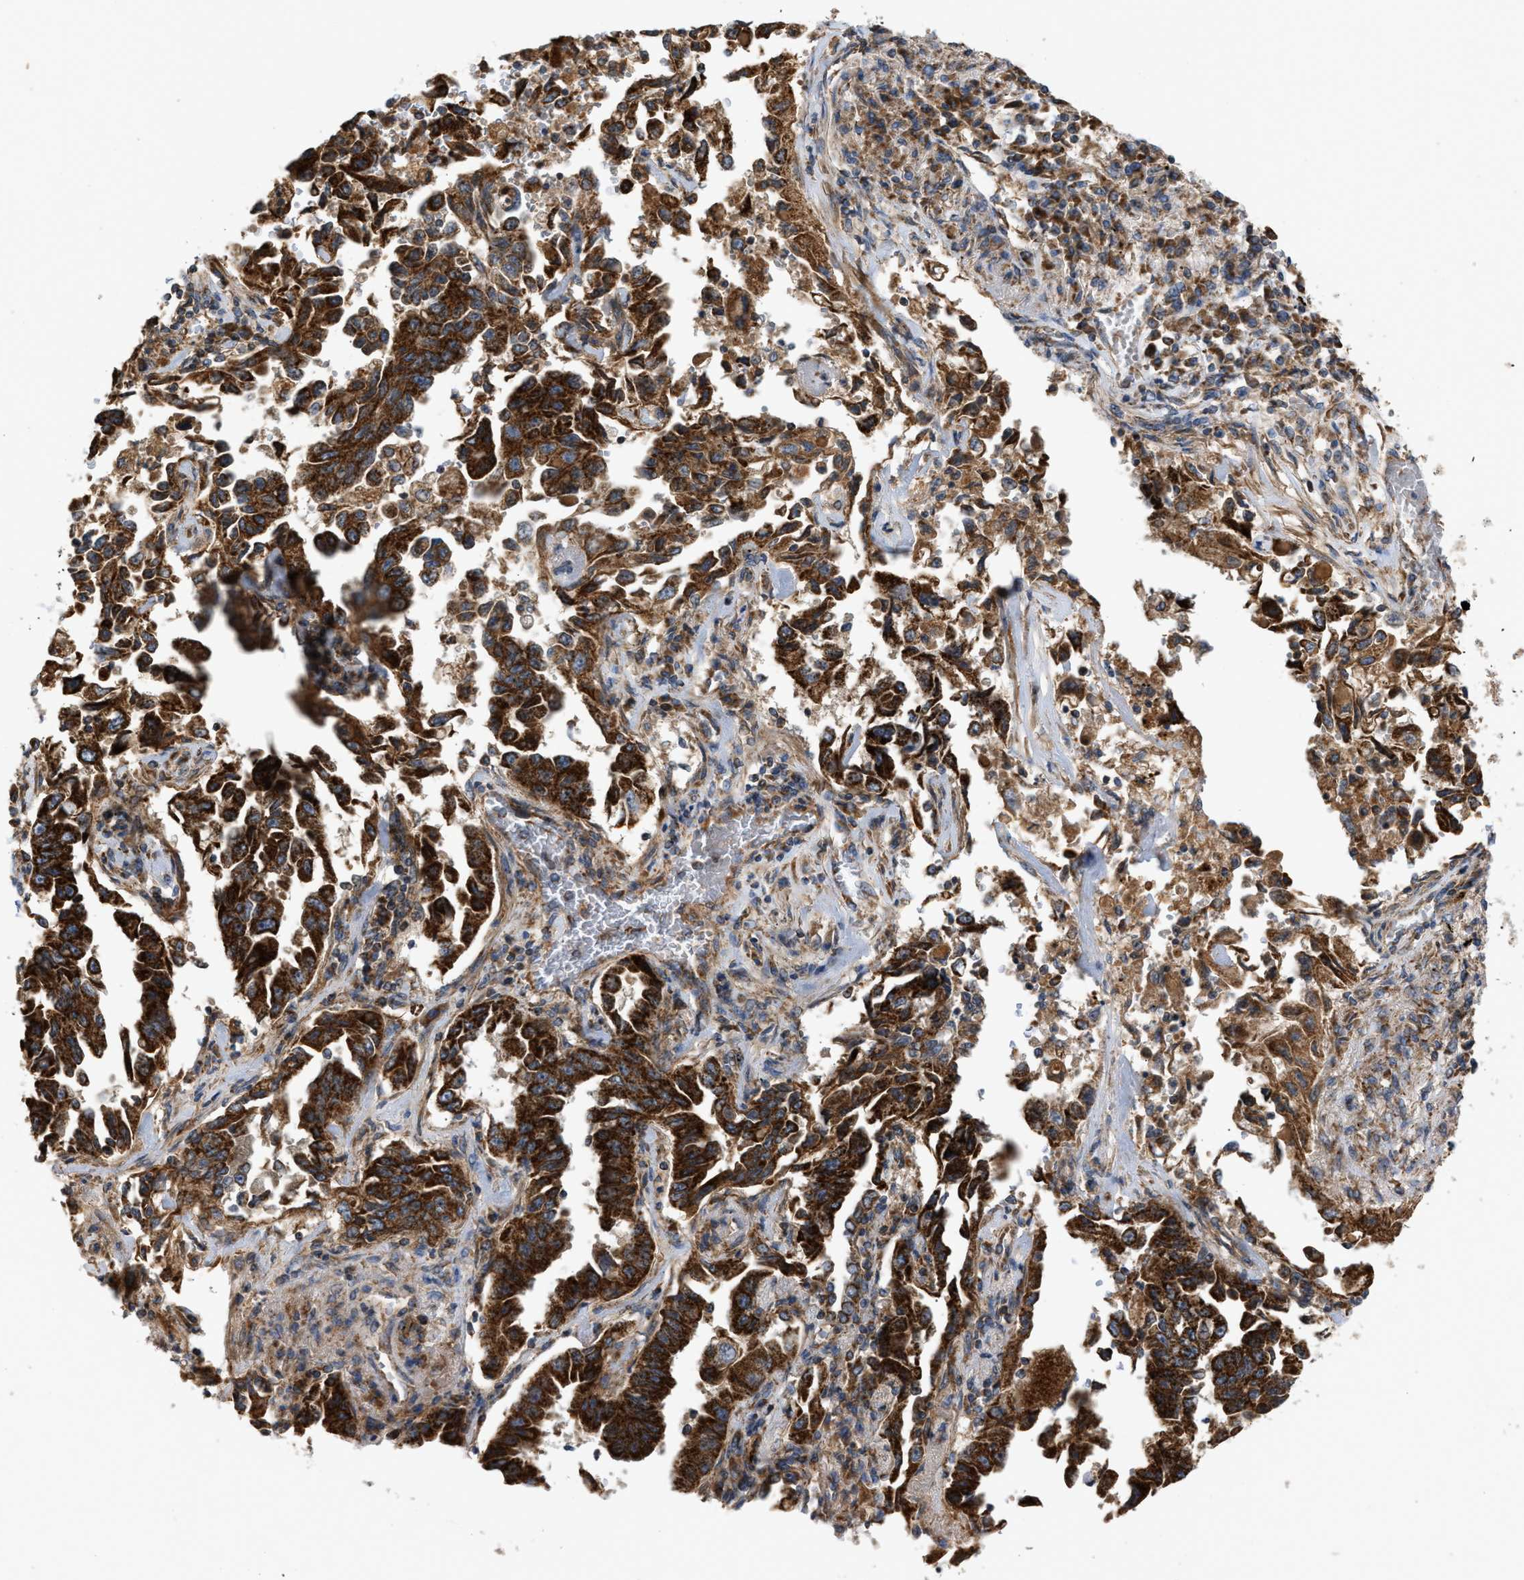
{"staining": {"intensity": "strong", "quantity": ">75%", "location": "cytoplasmic/membranous"}, "tissue": "lung cancer", "cell_type": "Tumor cells", "image_type": "cancer", "snomed": [{"axis": "morphology", "description": "Adenocarcinoma, NOS"}, {"axis": "topography", "description": "Lung"}], "caption": "A photomicrograph showing strong cytoplasmic/membranous staining in approximately >75% of tumor cells in adenocarcinoma (lung), as visualized by brown immunohistochemical staining.", "gene": "TACO1", "patient": {"sex": "female", "age": 51}}